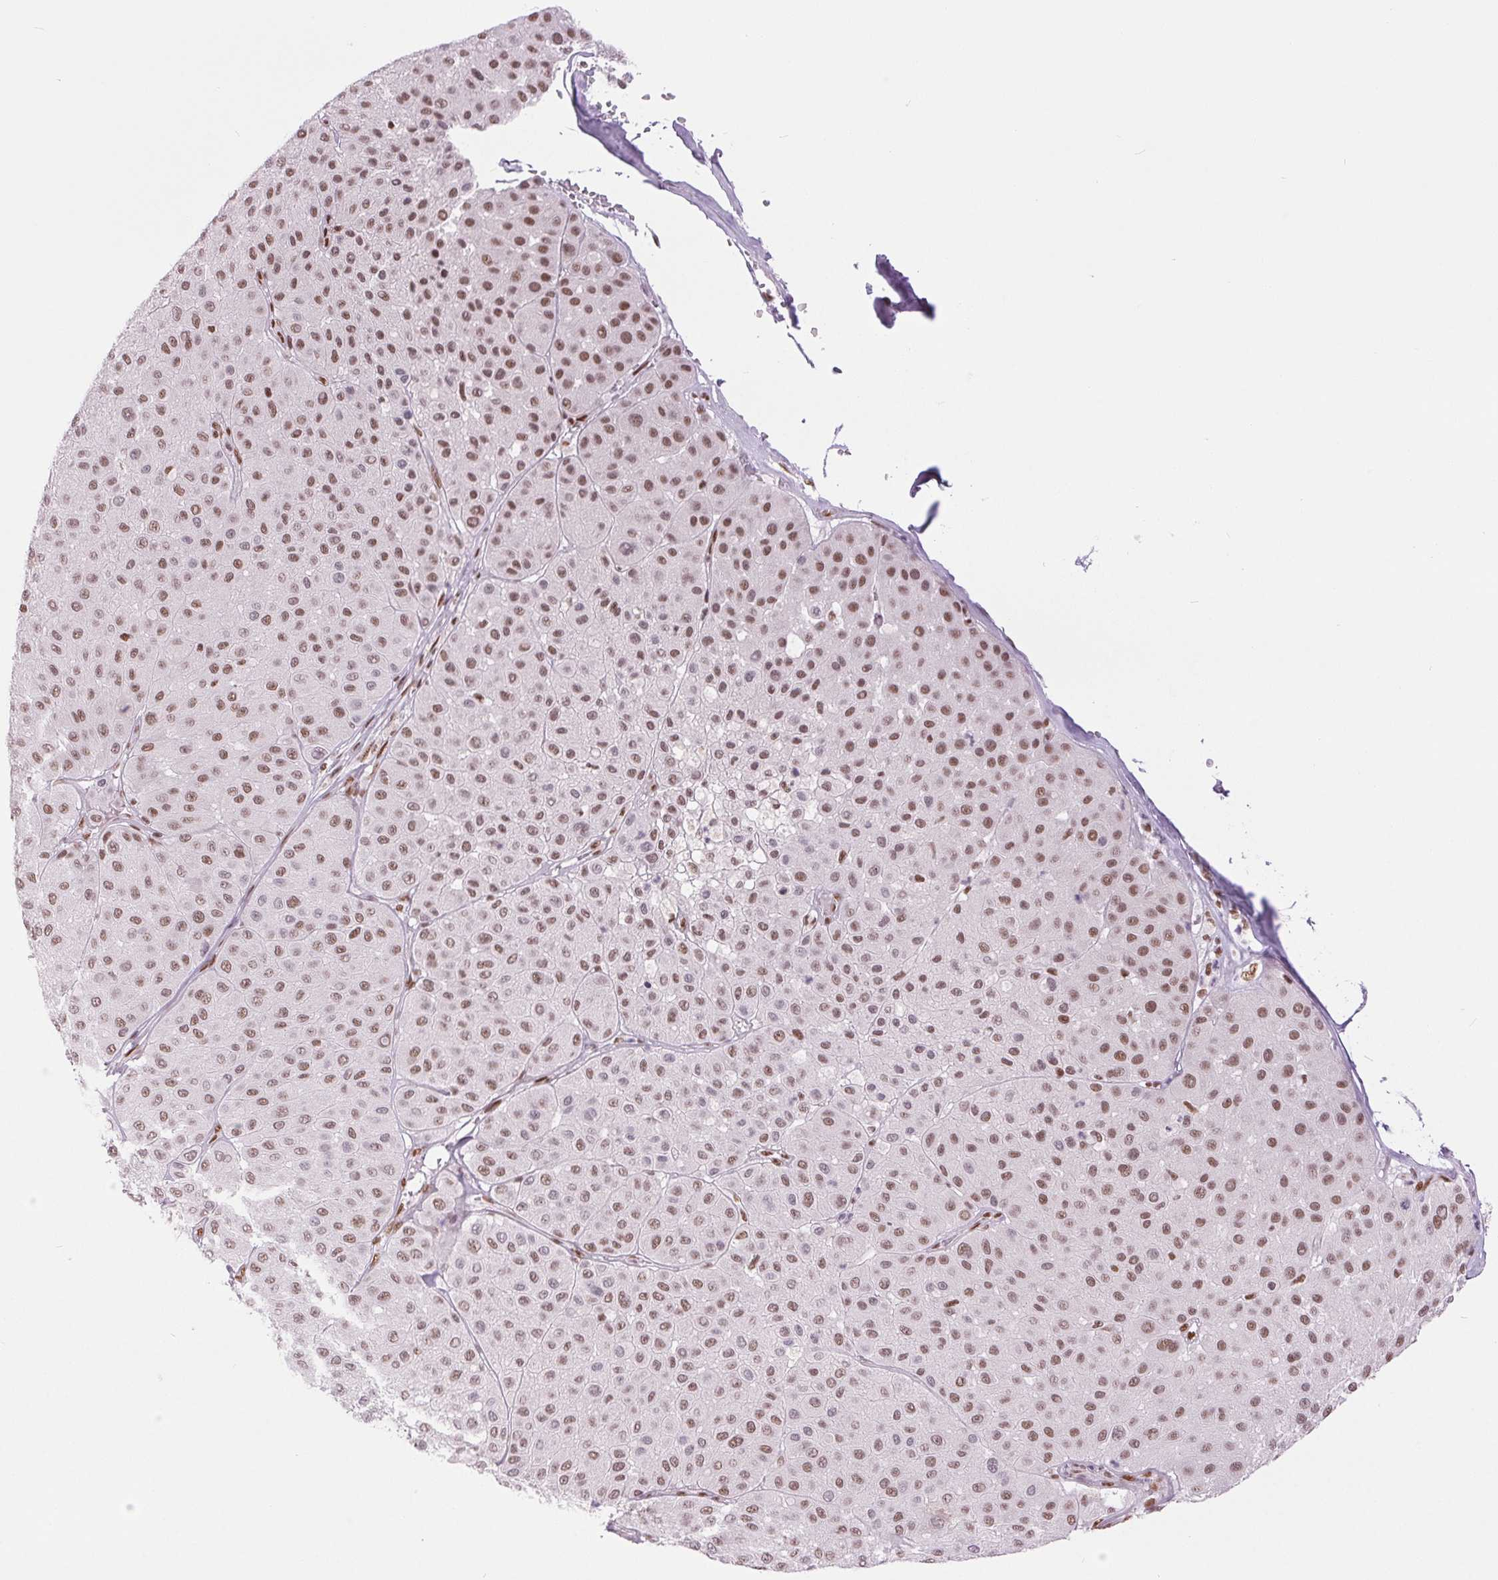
{"staining": {"intensity": "moderate", "quantity": ">75%", "location": "nuclear"}, "tissue": "melanoma", "cell_type": "Tumor cells", "image_type": "cancer", "snomed": [{"axis": "morphology", "description": "Malignant melanoma, Metastatic site"}, {"axis": "topography", "description": "Smooth muscle"}], "caption": "Melanoma tissue displays moderate nuclear staining in about >75% of tumor cells (DAB (3,3'-diaminobenzidine) IHC, brown staining for protein, blue staining for nuclei).", "gene": "ZFR2", "patient": {"sex": "male", "age": 41}}